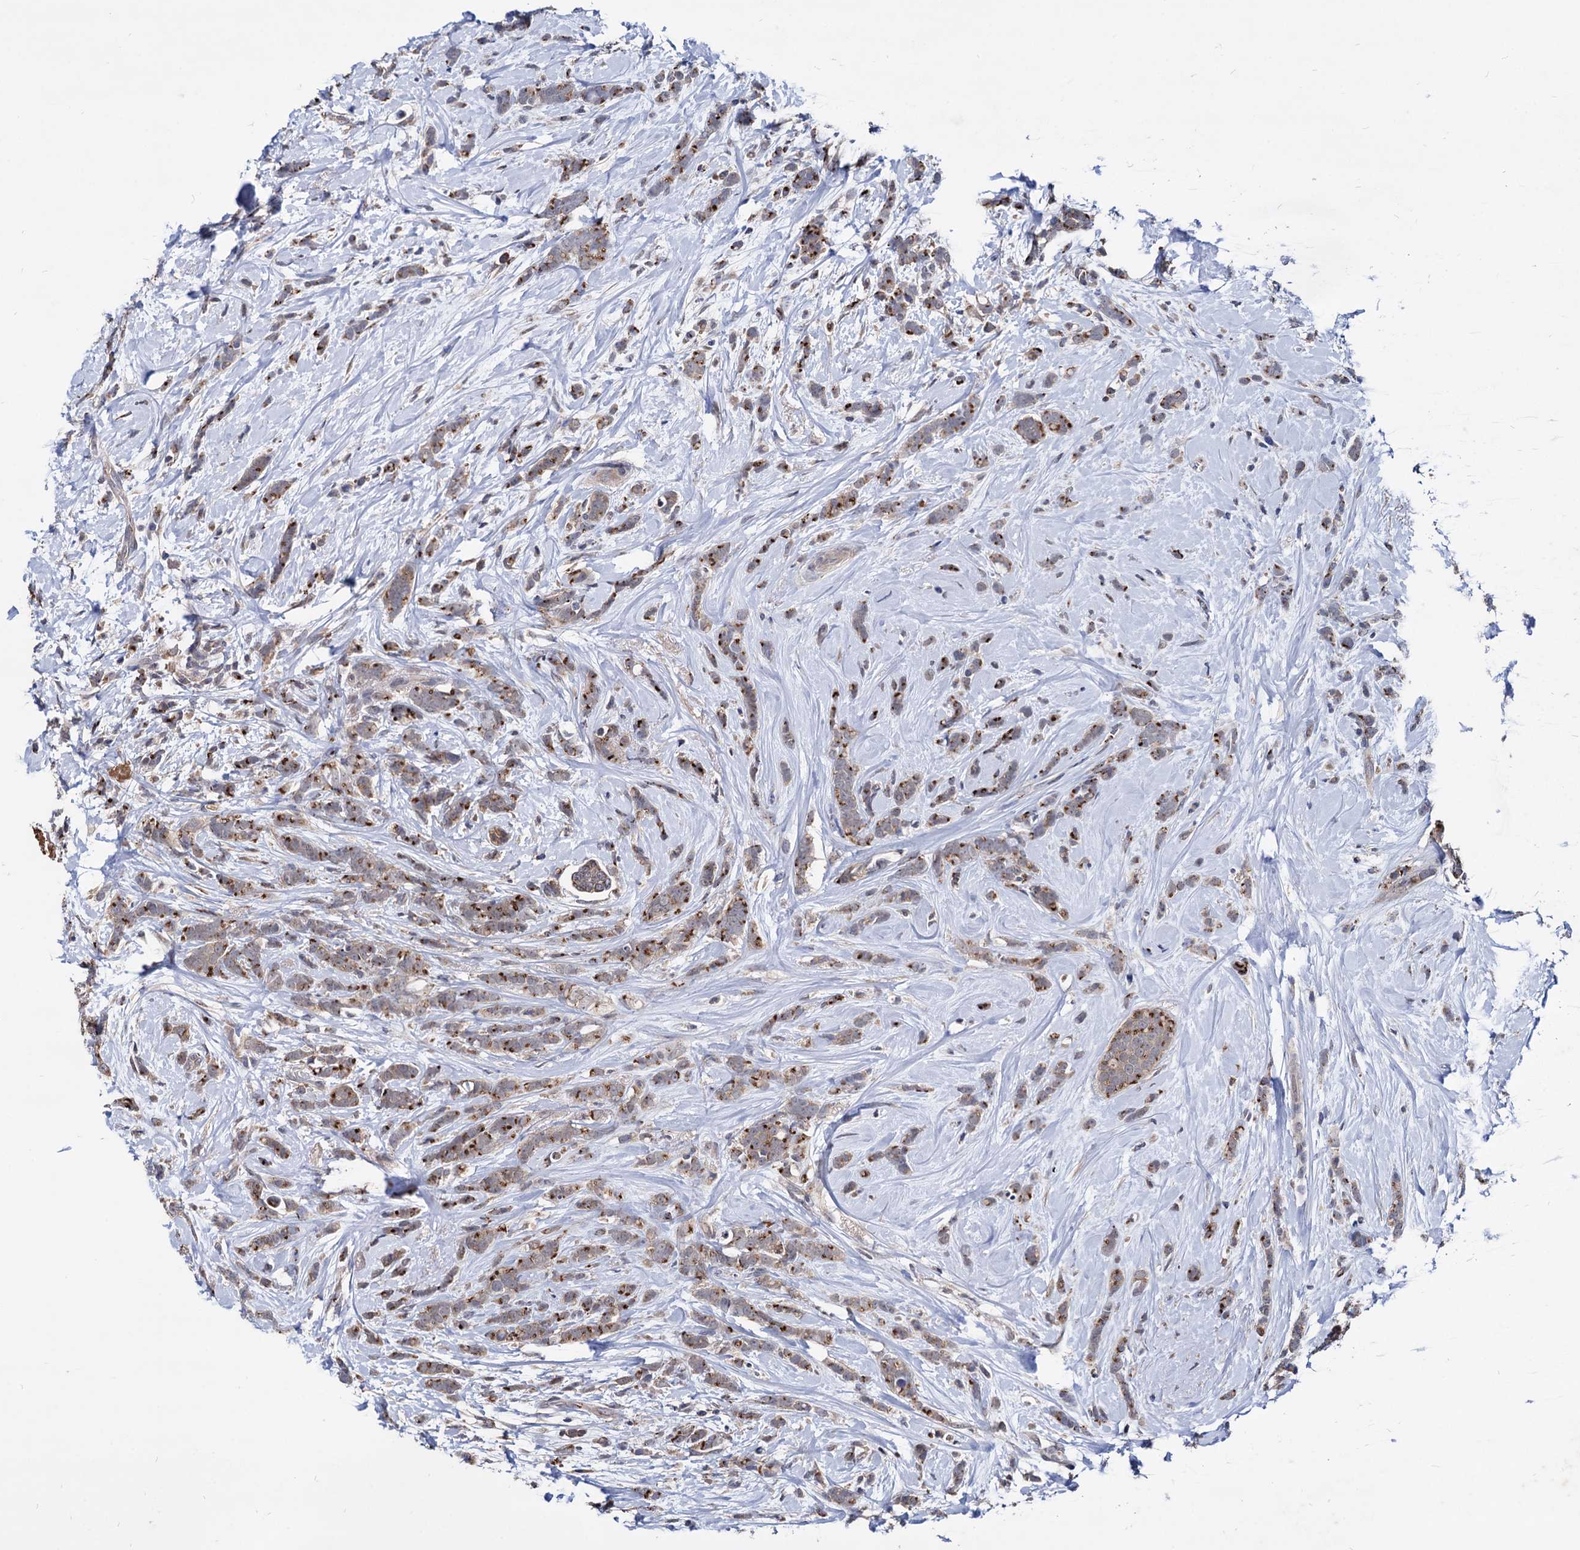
{"staining": {"intensity": "moderate", "quantity": ">75%", "location": "cytoplasmic/membranous"}, "tissue": "breast cancer", "cell_type": "Tumor cells", "image_type": "cancer", "snomed": [{"axis": "morphology", "description": "Lobular carcinoma"}, {"axis": "topography", "description": "Breast"}], "caption": "A micrograph showing moderate cytoplasmic/membranous staining in approximately >75% of tumor cells in breast cancer, as visualized by brown immunohistochemical staining.", "gene": "ESD", "patient": {"sex": "female", "age": 58}}